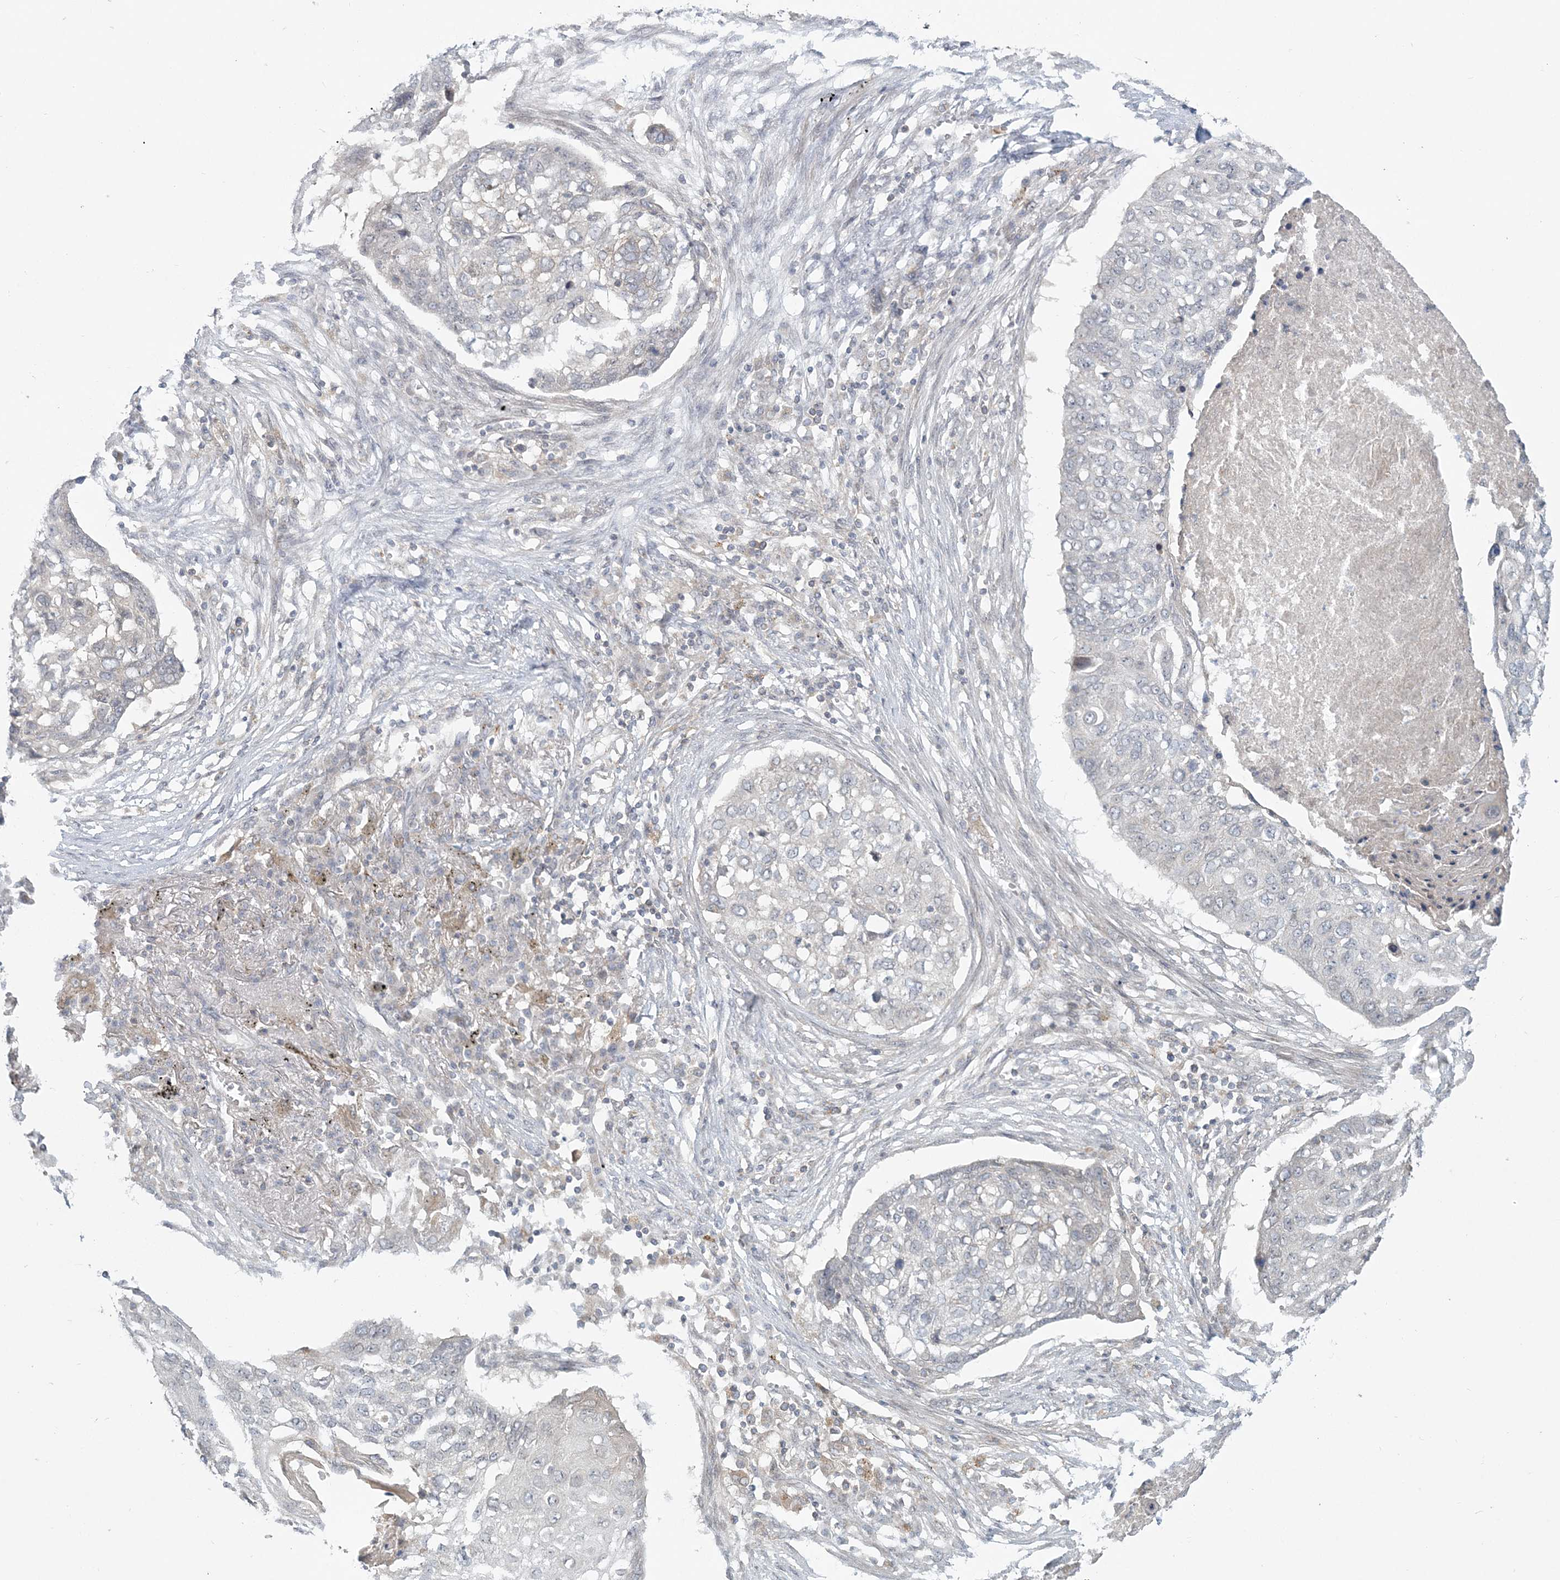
{"staining": {"intensity": "negative", "quantity": "none", "location": "none"}, "tissue": "lung cancer", "cell_type": "Tumor cells", "image_type": "cancer", "snomed": [{"axis": "morphology", "description": "Squamous cell carcinoma, NOS"}, {"axis": "topography", "description": "Lung"}], "caption": "DAB immunohistochemical staining of lung squamous cell carcinoma exhibits no significant staining in tumor cells.", "gene": "BLTP3A", "patient": {"sex": "female", "age": 63}}